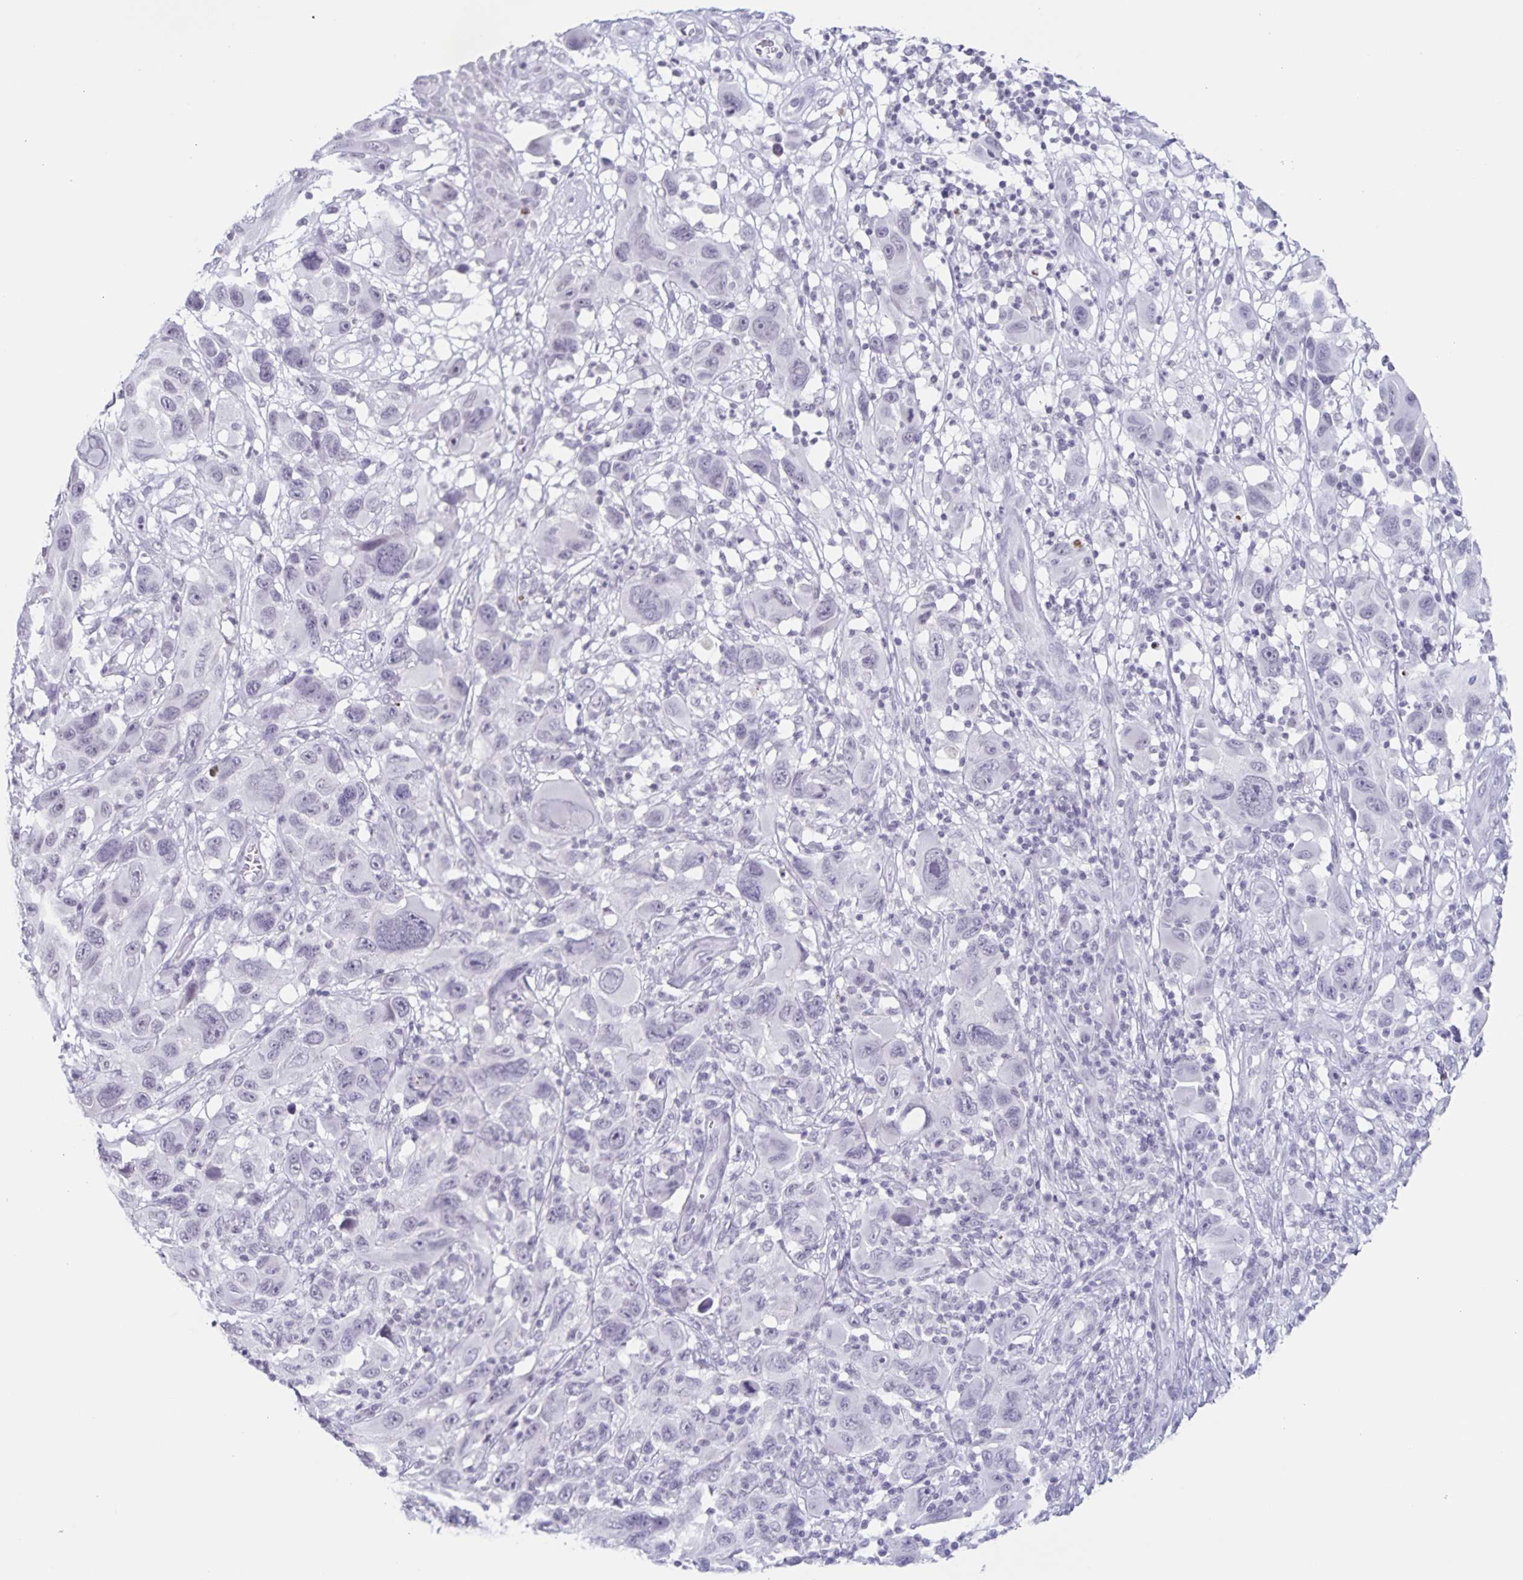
{"staining": {"intensity": "negative", "quantity": "none", "location": "none"}, "tissue": "melanoma", "cell_type": "Tumor cells", "image_type": "cancer", "snomed": [{"axis": "morphology", "description": "Malignant melanoma, NOS"}, {"axis": "topography", "description": "Skin"}], "caption": "DAB immunohistochemical staining of melanoma displays no significant staining in tumor cells.", "gene": "LCE6A", "patient": {"sex": "male", "age": 53}}